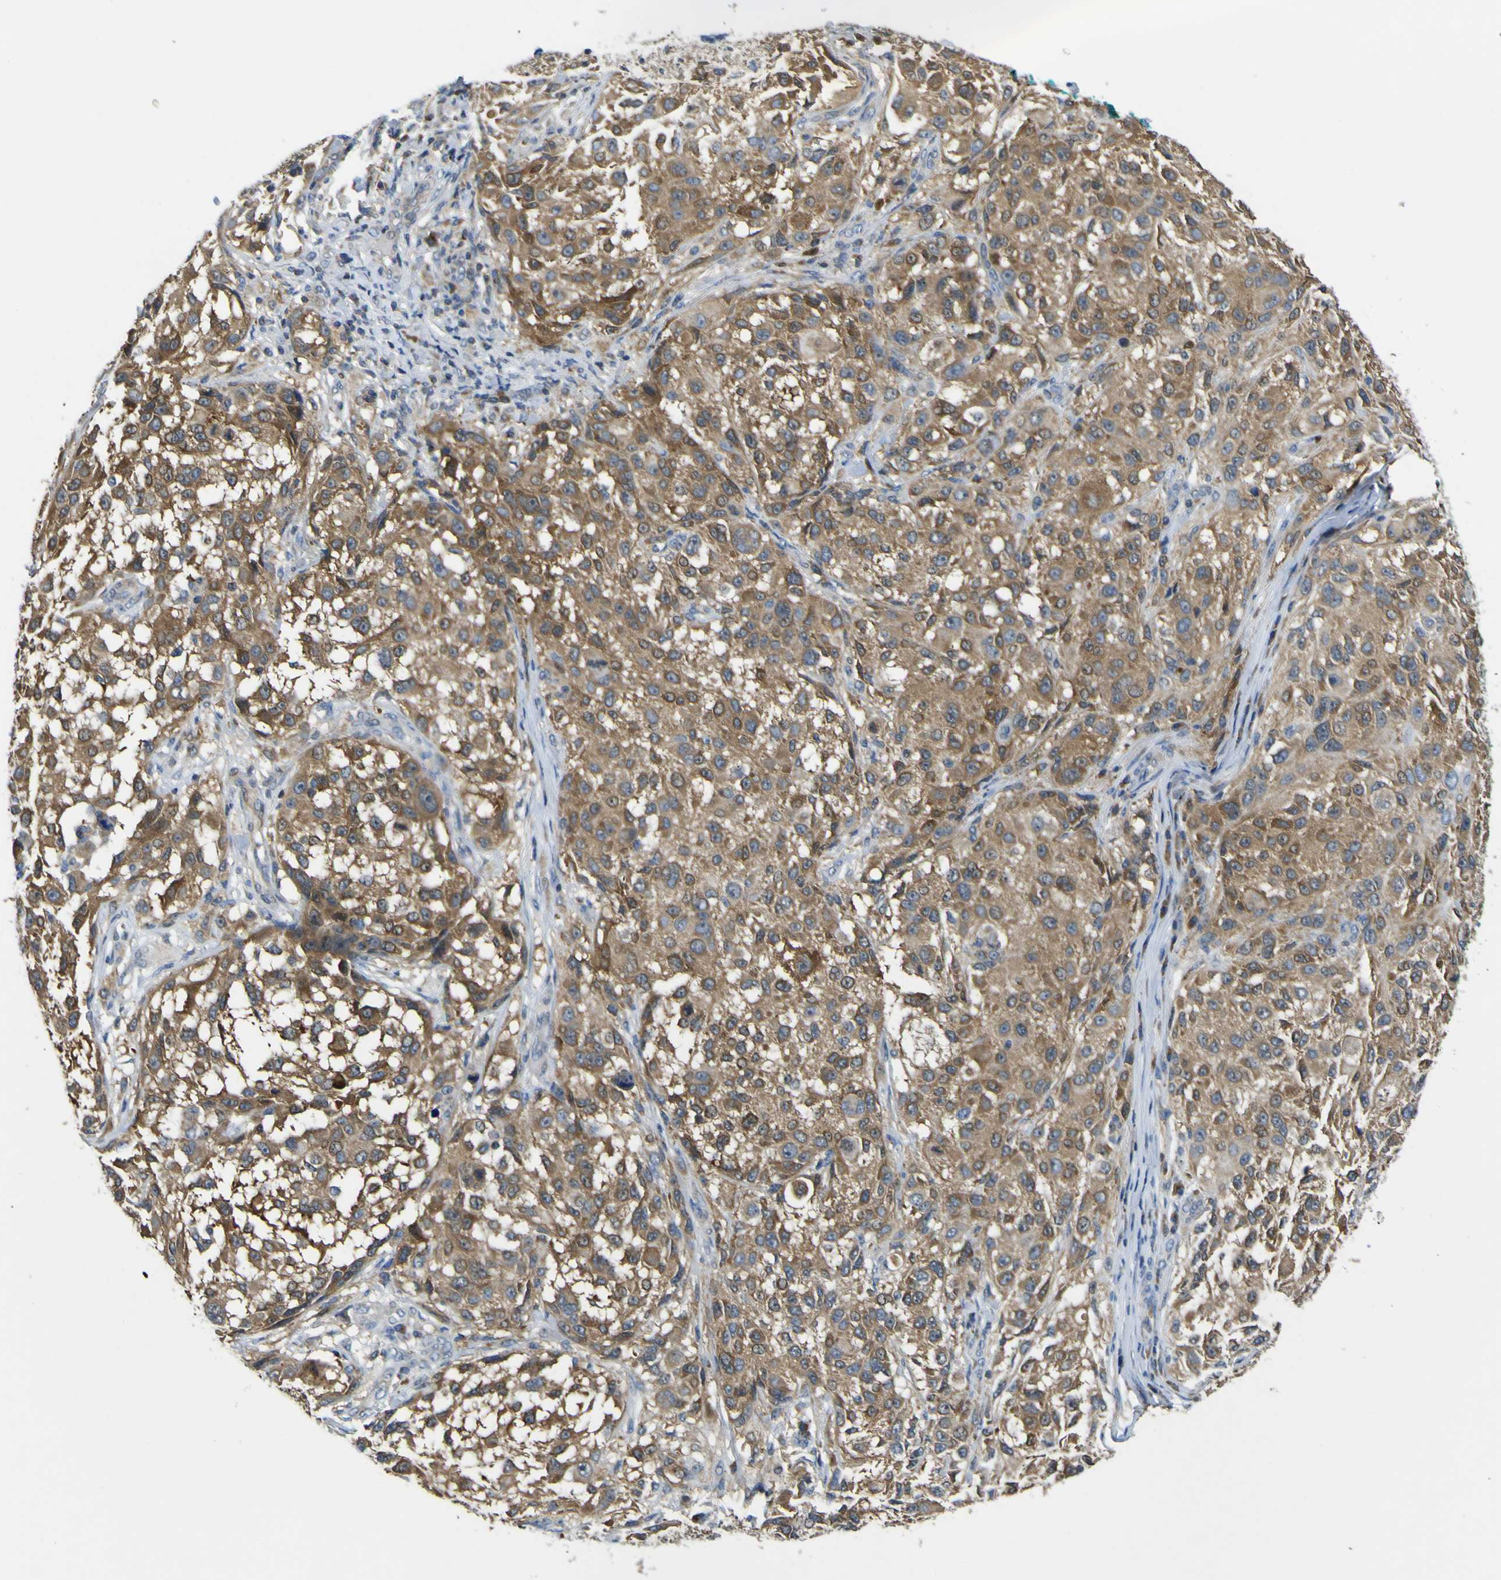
{"staining": {"intensity": "moderate", "quantity": ">75%", "location": "cytoplasmic/membranous"}, "tissue": "melanoma", "cell_type": "Tumor cells", "image_type": "cancer", "snomed": [{"axis": "morphology", "description": "Necrosis, NOS"}, {"axis": "morphology", "description": "Malignant melanoma, NOS"}, {"axis": "topography", "description": "Skin"}], "caption": "Protein analysis of melanoma tissue exhibits moderate cytoplasmic/membranous positivity in approximately >75% of tumor cells. (Brightfield microscopy of DAB IHC at high magnification).", "gene": "EML2", "patient": {"sex": "female", "age": 87}}